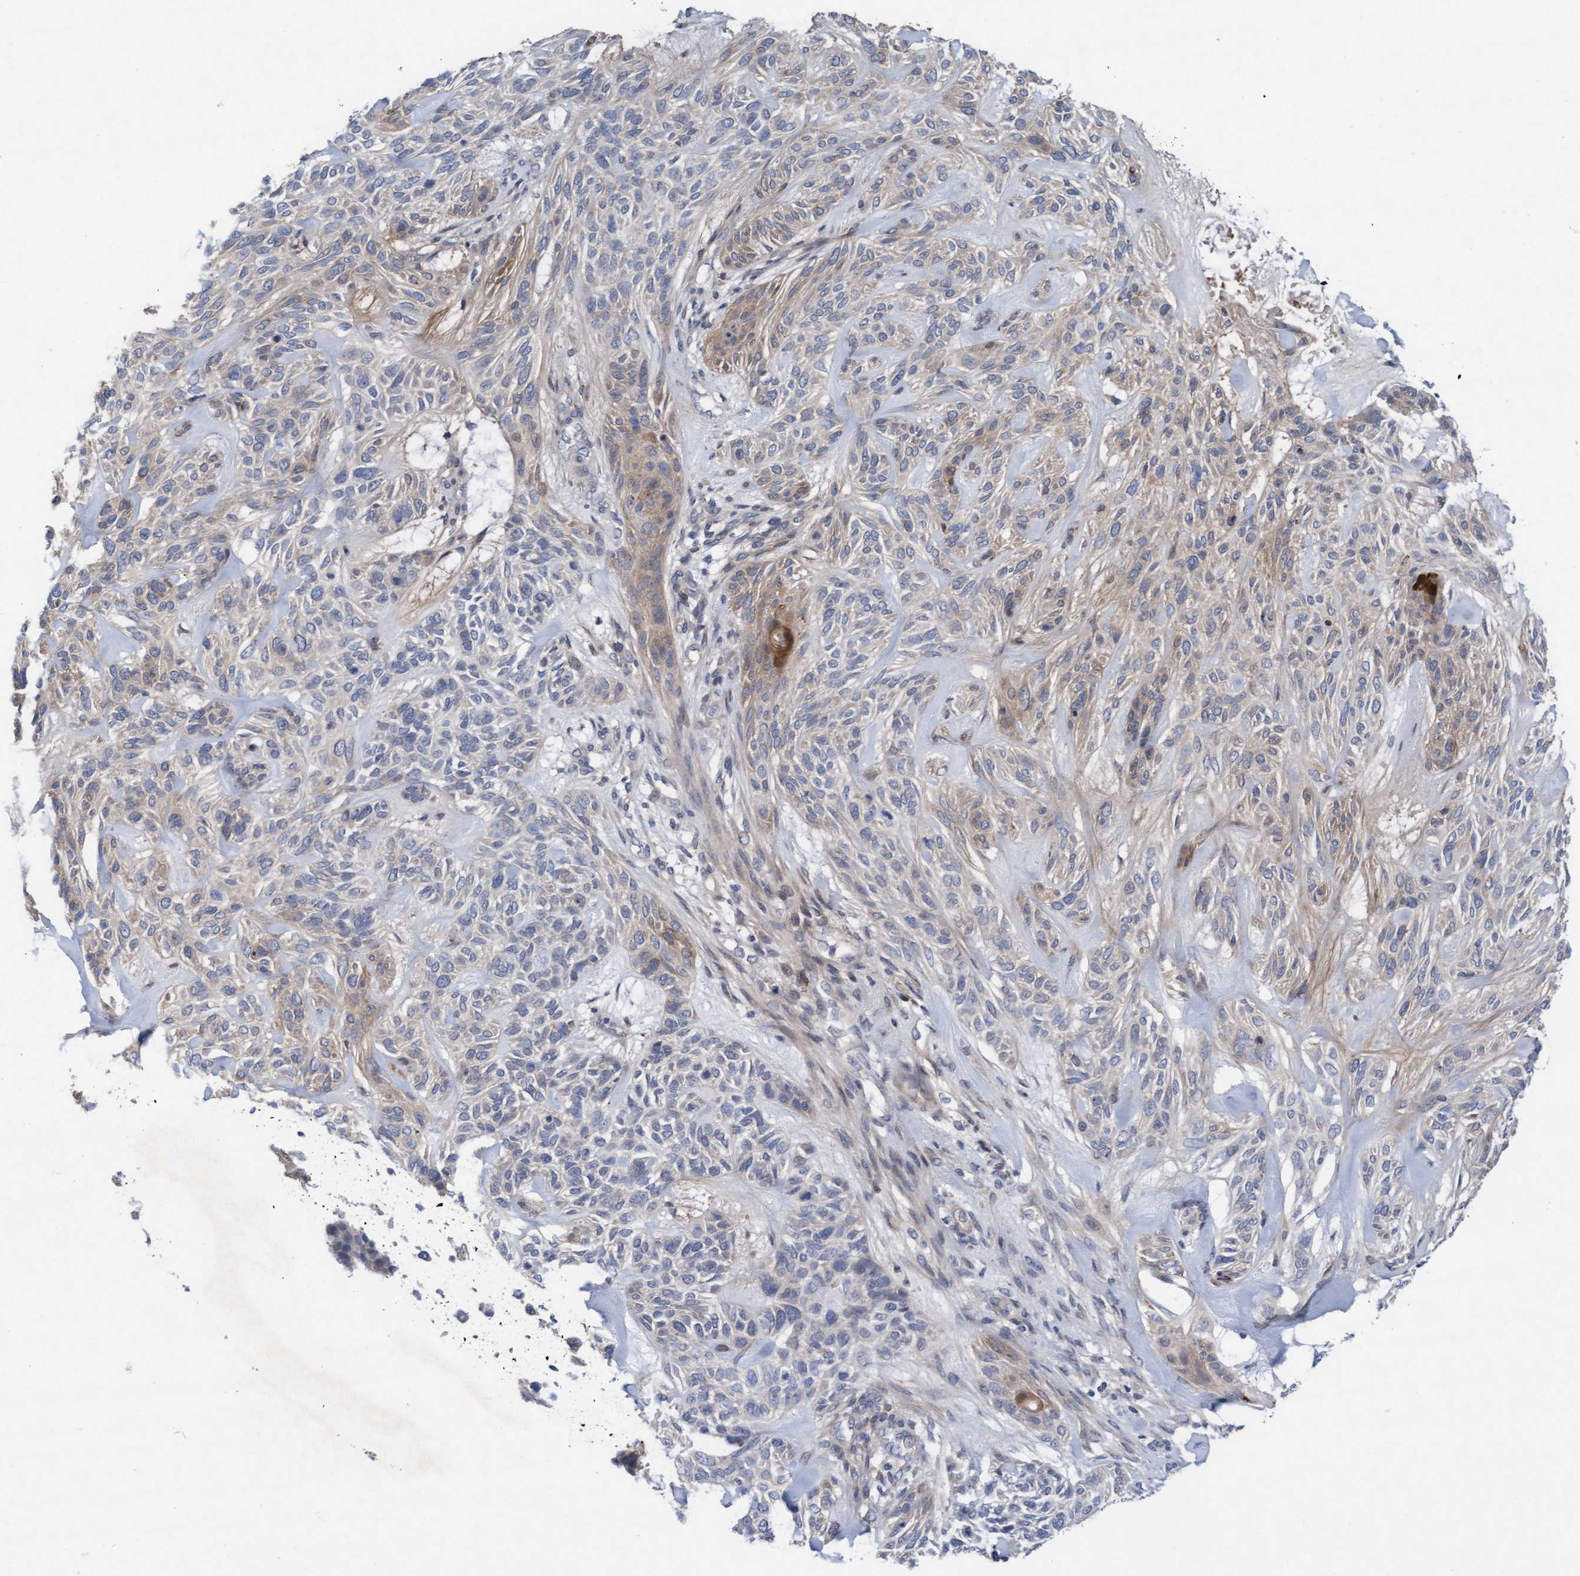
{"staining": {"intensity": "weak", "quantity": "<25%", "location": "cytoplasmic/membranous"}, "tissue": "skin cancer", "cell_type": "Tumor cells", "image_type": "cancer", "snomed": [{"axis": "morphology", "description": "Basal cell carcinoma"}, {"axis": "topography", "description": "Skin"}], "caption": "Tumor cells show no significant protein expression in skin basal cell carcinoma.", "gene": "PLCD1", "patient": {"sex": "male", "age": 55}}